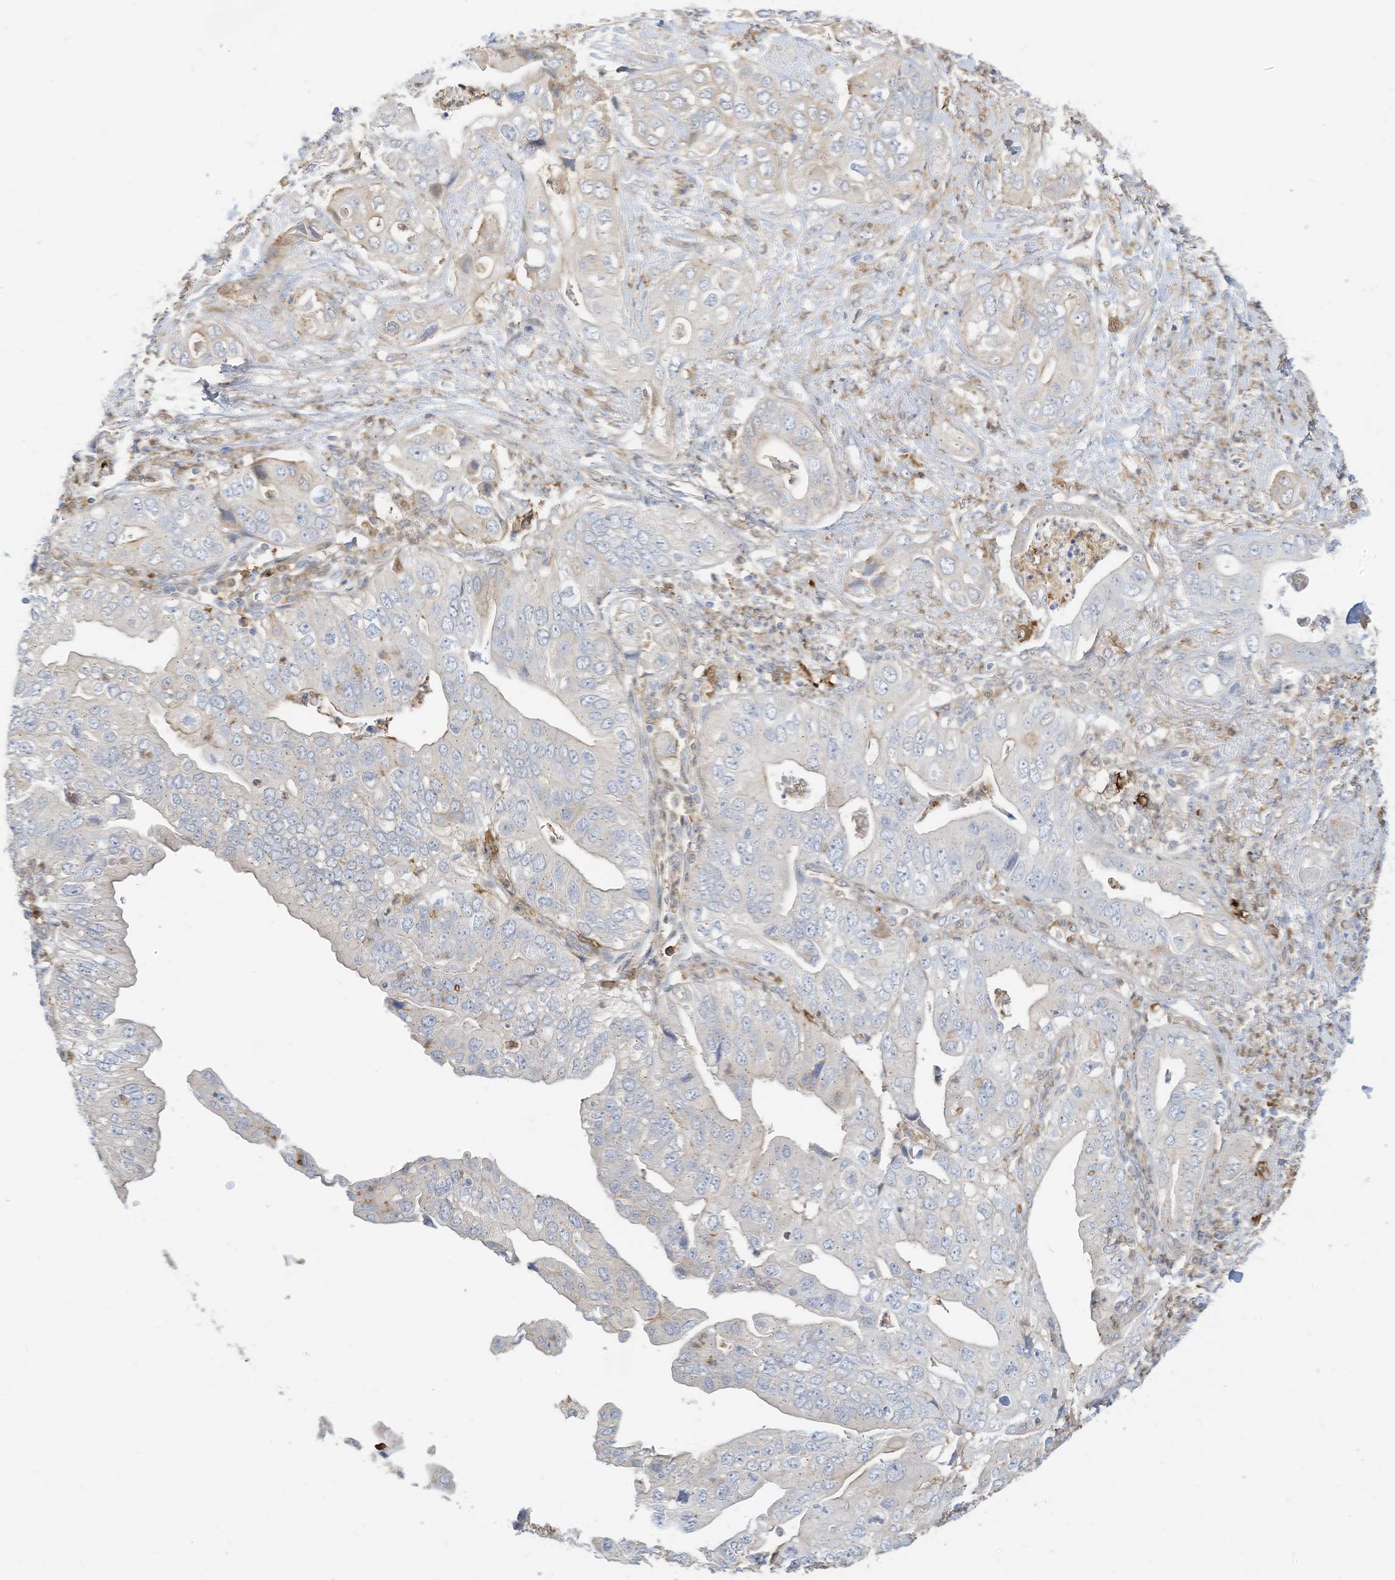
{"staining": {"intensity": "weak", "quantity": "<25%", "location": "cytoplasmic/membranous"}, "tissue": "pancreatic cancer", "cell_type": "Tumor cells", "image_type": "cancer", "snomed": [{"axis": "morphology", "description": "Adenocarcinoma, NOS"}, {"axis": "topography", "description": "Pancreas"}], "caption": "There is no significant staining in tumor cells of pancreatic cancer.", "gene": "ATP13A1", "patient": {"sex": "female", "age": 78}}